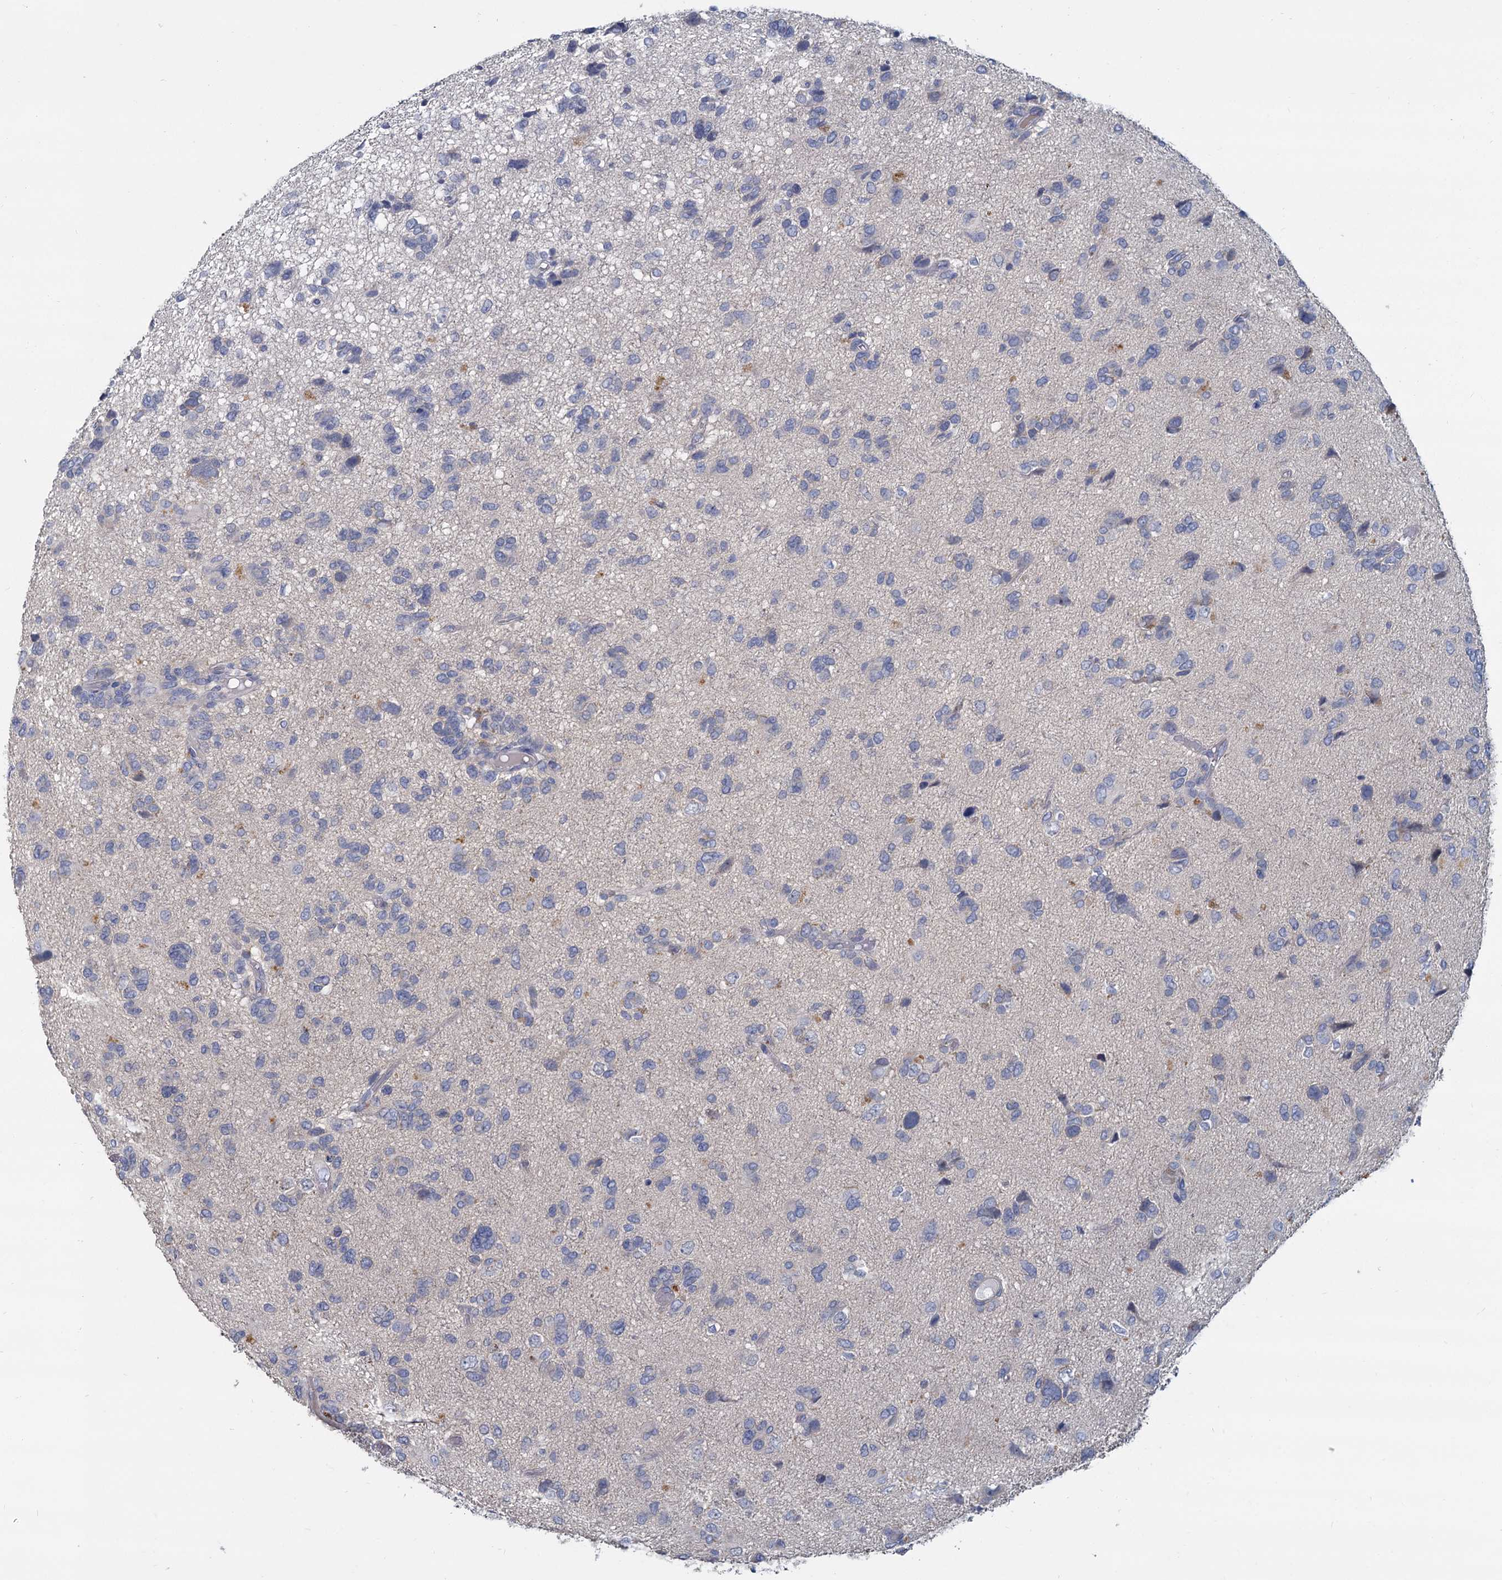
{"staining": {"intensity": "negative", "quantity": "none", "location": "none"}, "tissue": "glioma", "cell_type": "Tumor cells", "image_type": "cancer", "snomed": [{"axis": "morphology", "description": "Glioma, malignant, High grade"}, {"axis": "topography", "description": "Brain"}], "caption": "IHC image of glioma stained for a protein (brown), which displays no positivity in tumor cells.", "gene": "ACSM3", "patient": {"sex": "female", "age": 59}}